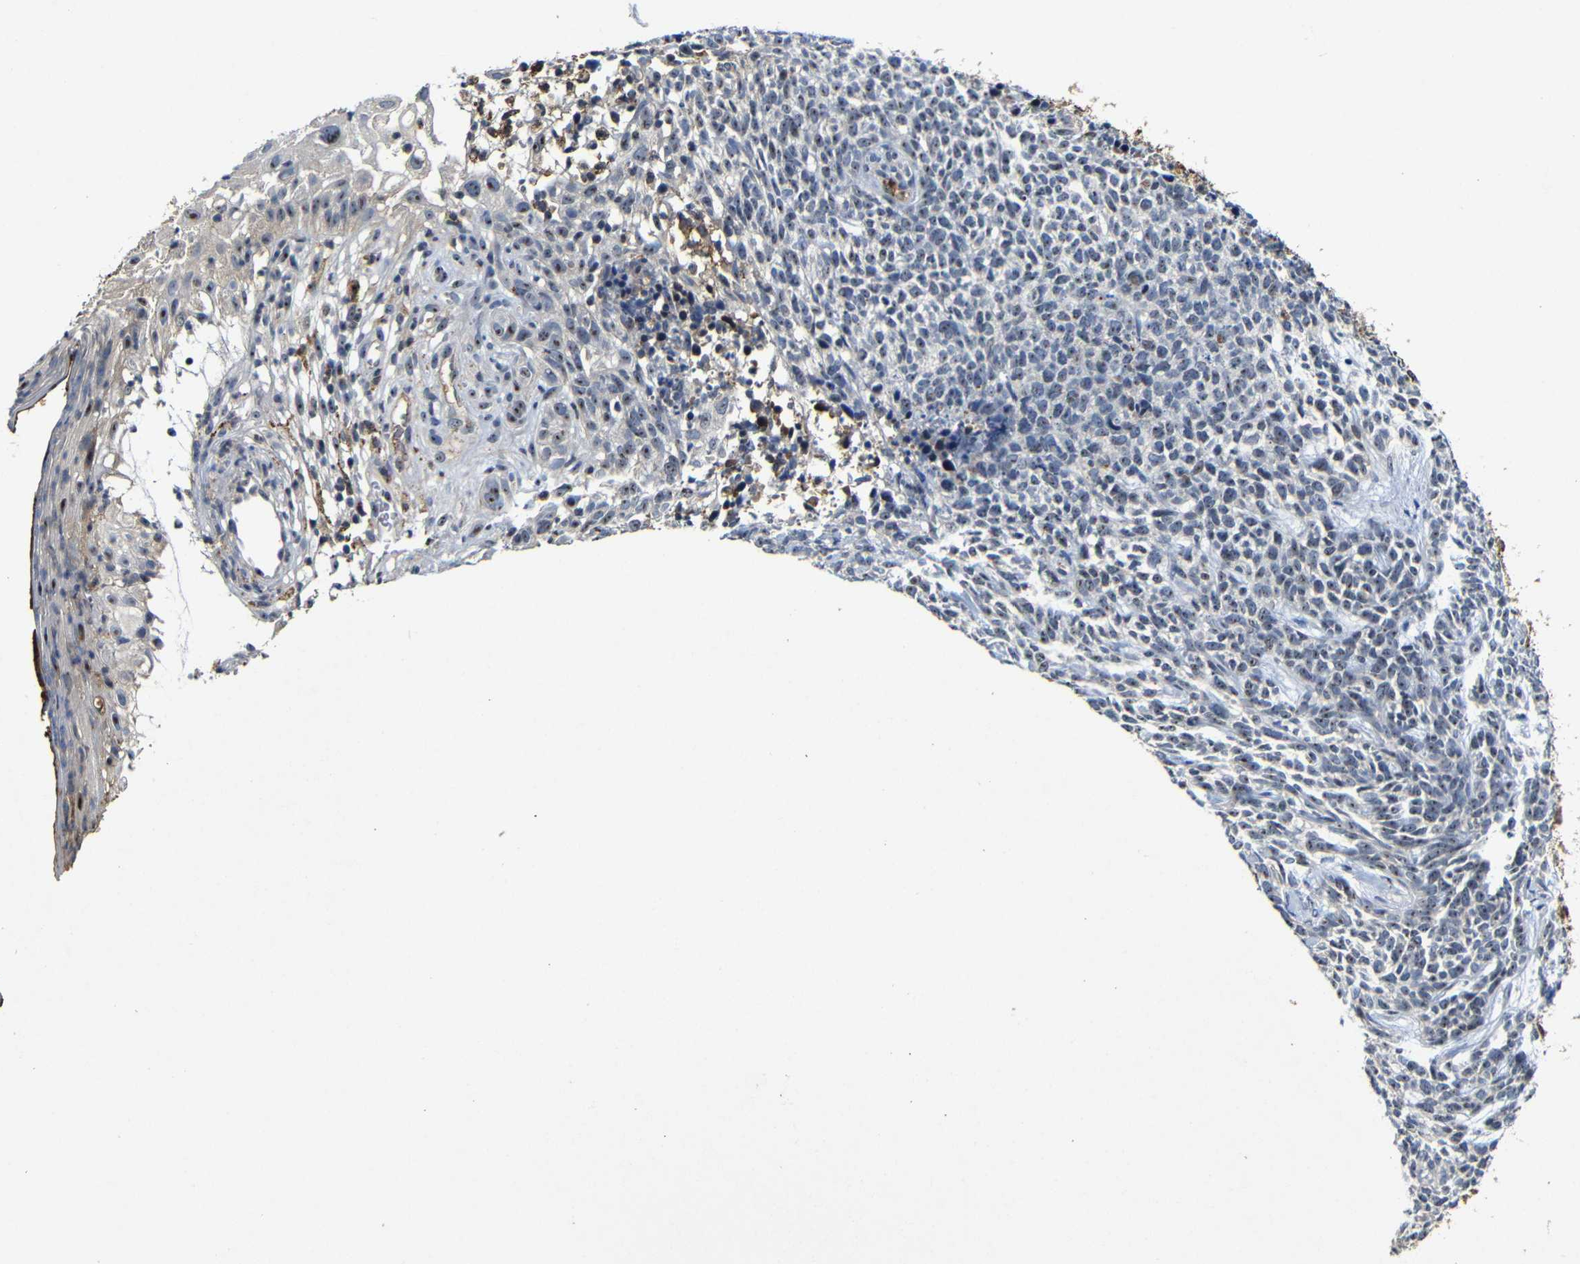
{"staining": {"intensity": "moderate", "quantity": "25%-75%", "location": "nuclear"}, "tissue": "skin cancer", "cell_type": "Tumor cells", "image_type": "cancer", "snomed": [{"axis": "morphology", "description": "Basal cell carcinoma"}, {"axis": "topography", "description": "Skin"}], "caption": "Human skin cancer stained for a protein (brown) displays moderate nuclear positive expression in approximately 25%-75% of tumor cells.", "gene": "MYC", "patient": {"sex": "female", "age": 84}}